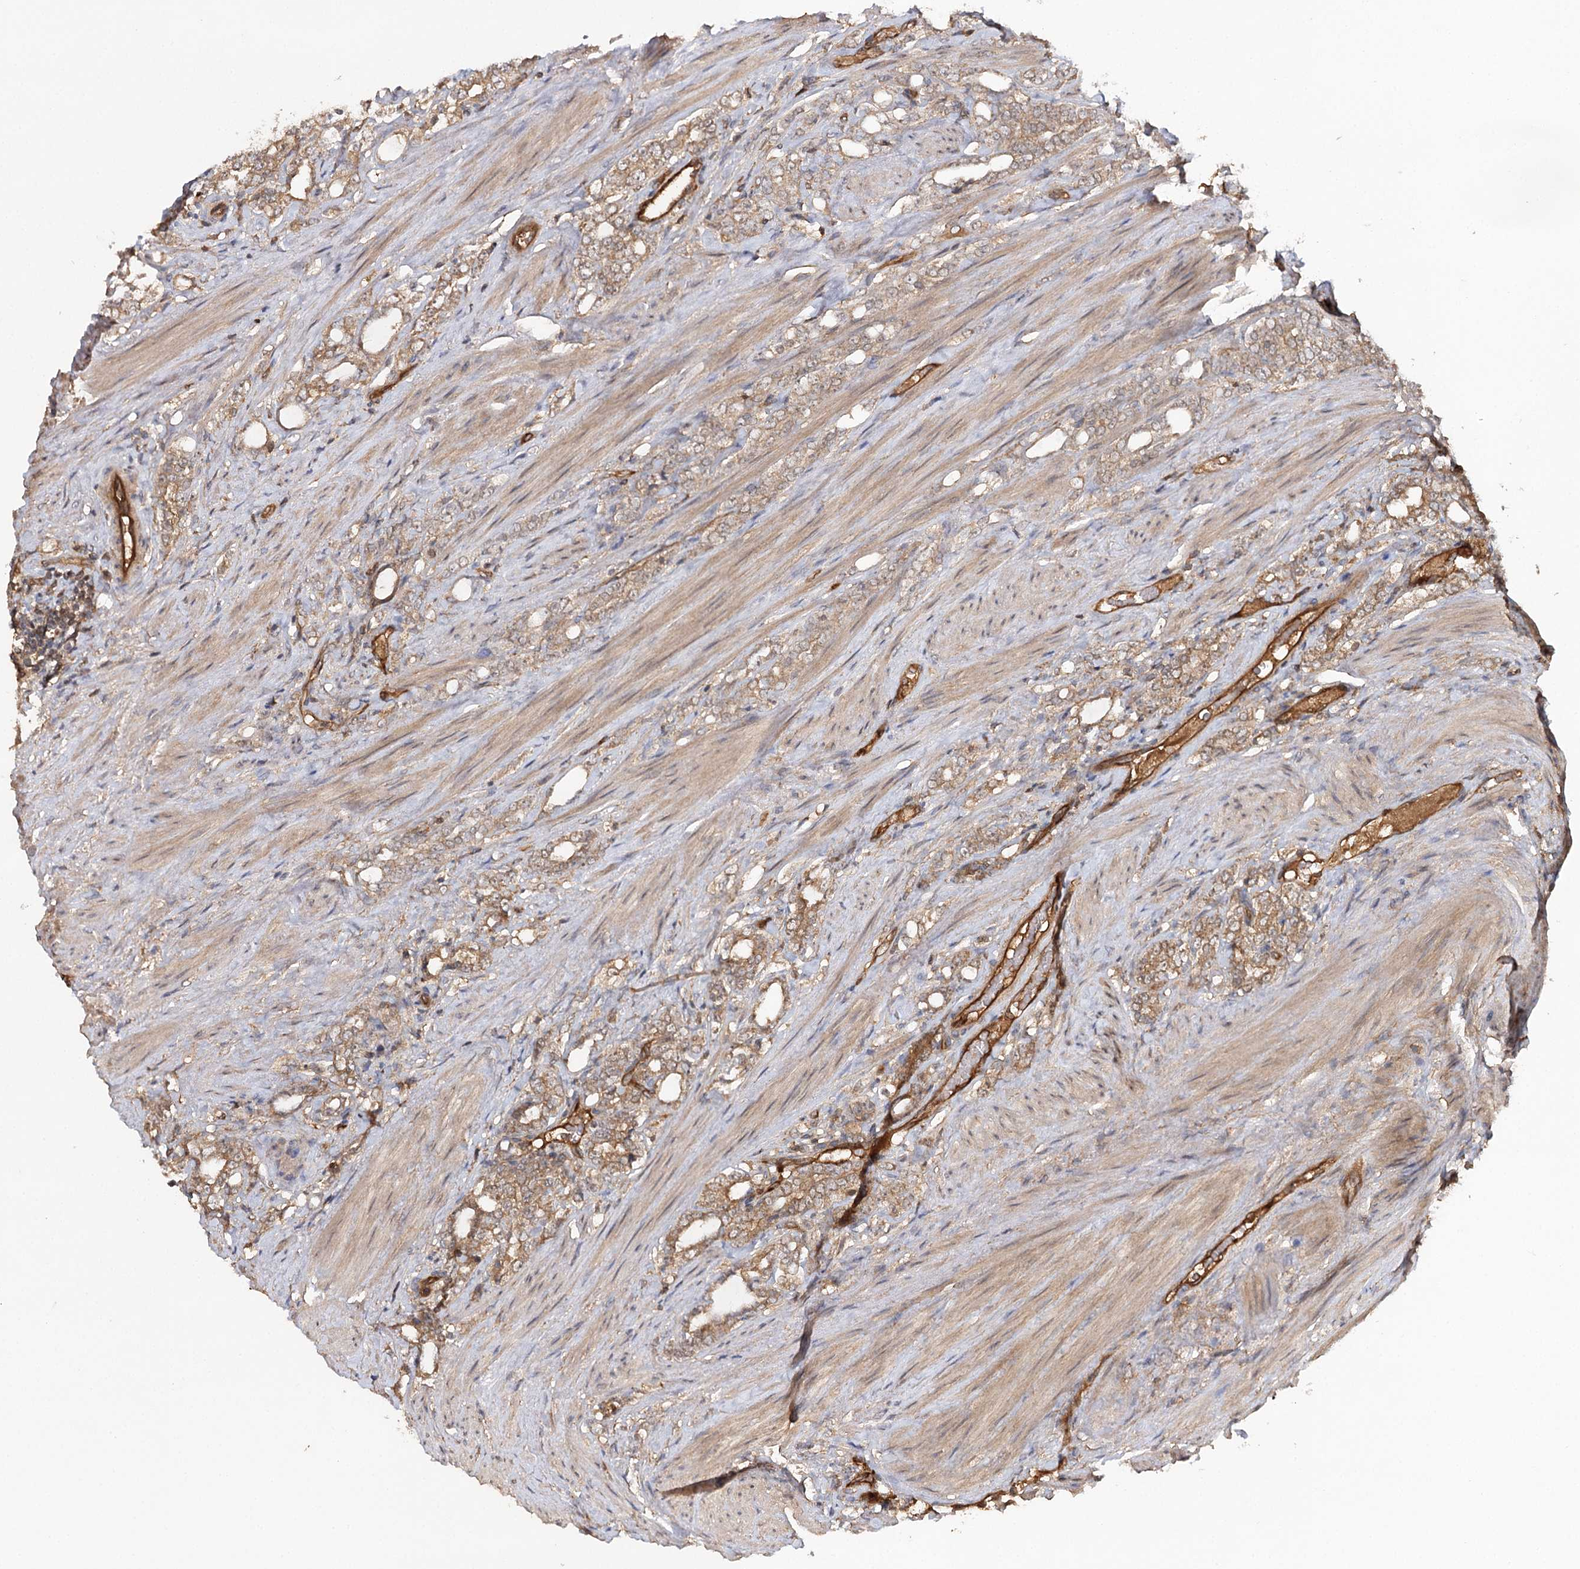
{"staining": {"intensity": "moderate", "quantity": ">75%", "location": "cytoplasmic/membranous"}, "tissue": "prostate cancer", "cell_type": "Tumor cells", "image_type": "cancer", "snomed": [{"axis": "morphology", "description": "Adenocarcinoma, High grade"}, {"axis": "topography", "description": "Prostate"}], "caption": "A medium amount of moderate cytoplasmic/membranous positivity is identified in approximately >75% of tumor cells in high-grade adenocarcinoma (prostate) tissue.", "gene": "BCR", "patient": {"sex": "male", "age": 64}}